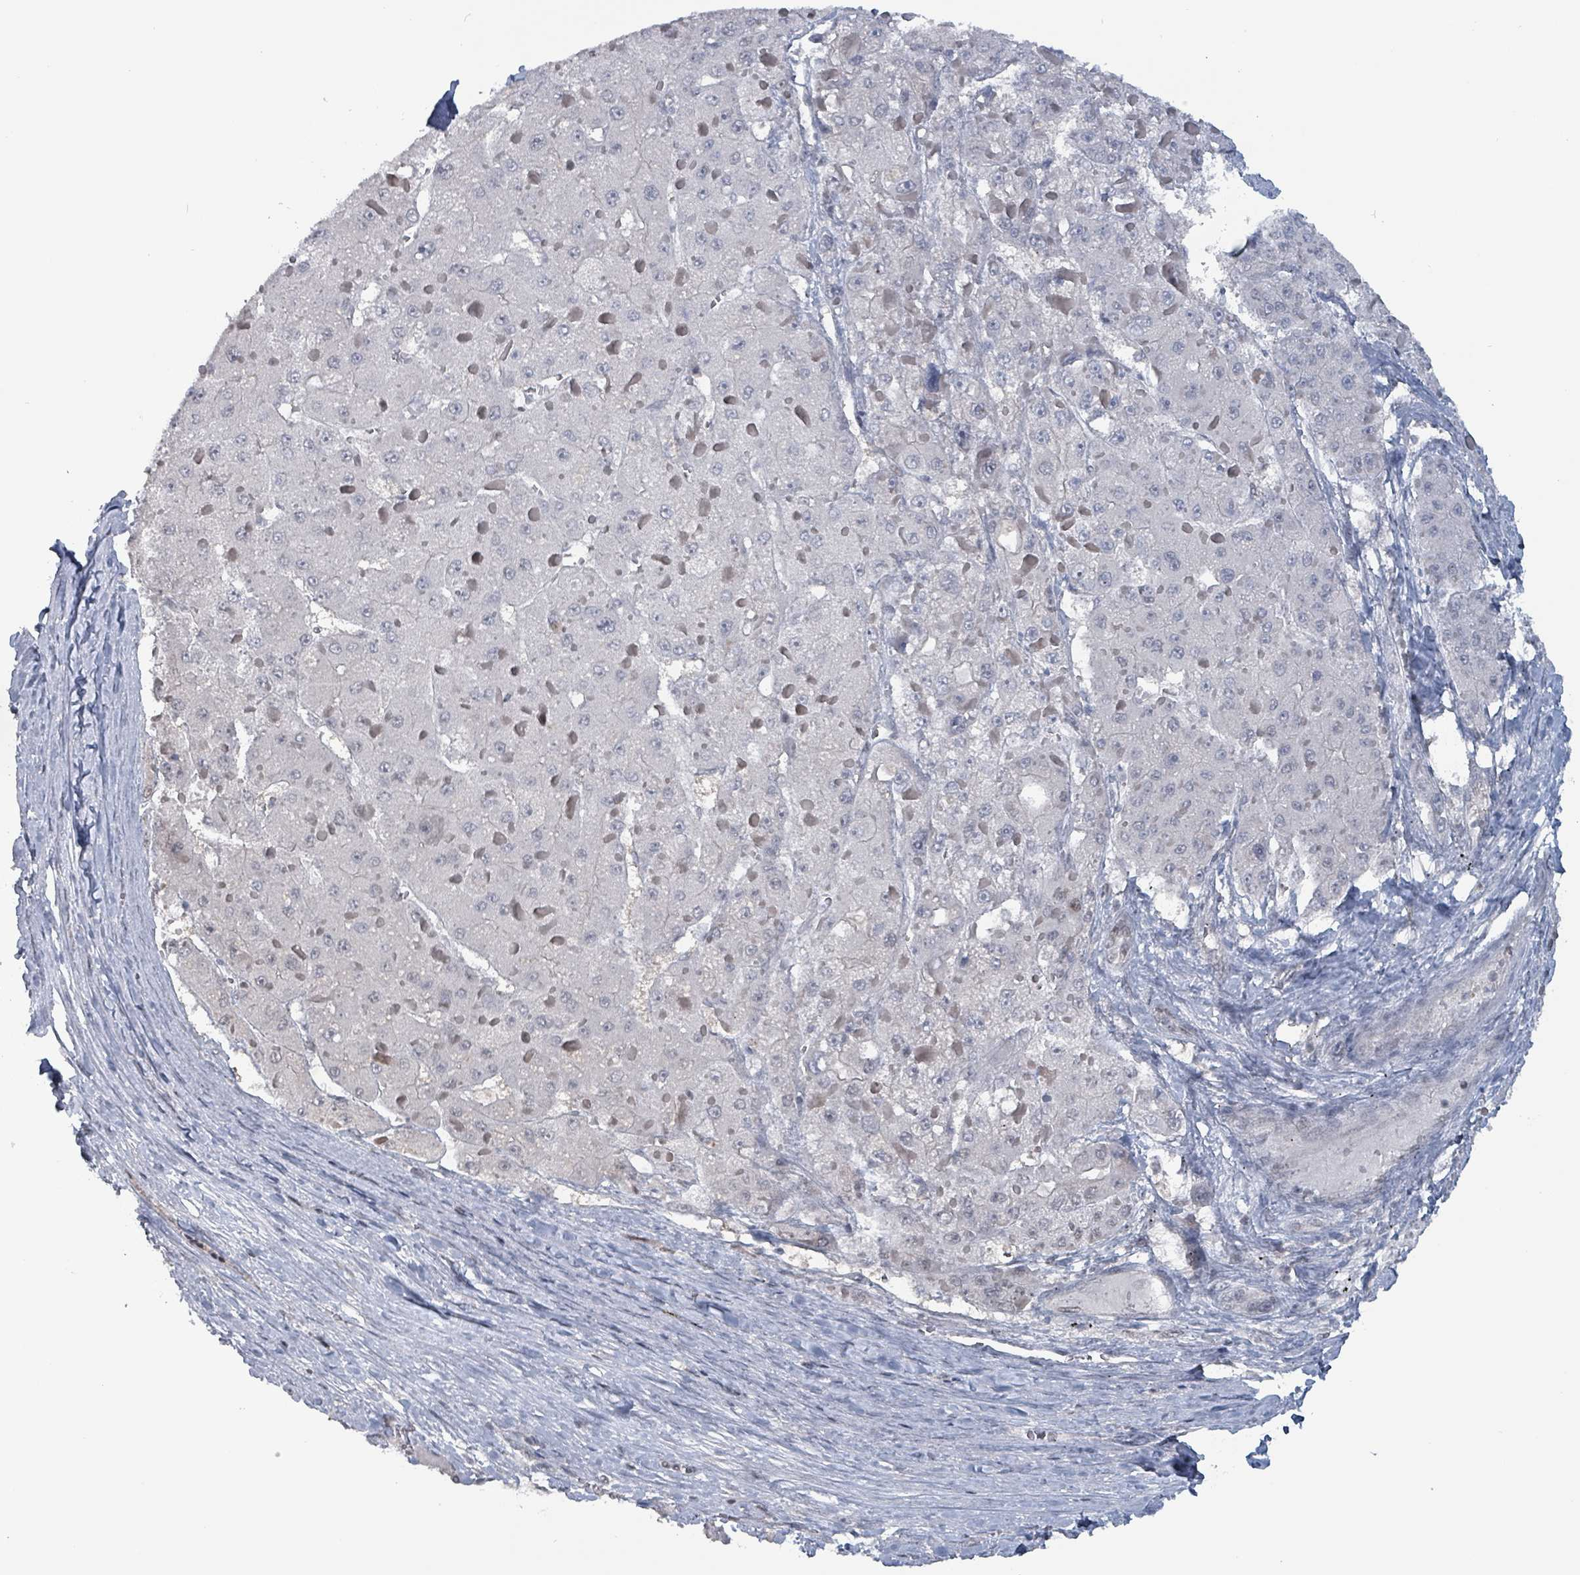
{"staining": {"intensity": "negative", "quantity": "none", "location": "none"}, "tissue": "liver cancer", "cell_type": "Tumor cells", "image_type": "cancer", "snomed": [{"axis": "morphology", "description": "Carcinoma, Hepatocellular, NOS"}, {"axis": "topography", "description": "Liver"}], "caption": "This is an IHC photomicrograph of liver cancer. There is no staining in tumor cells.", "gene": "BIVM", "patient": {"sex": "female", "age": 73}}